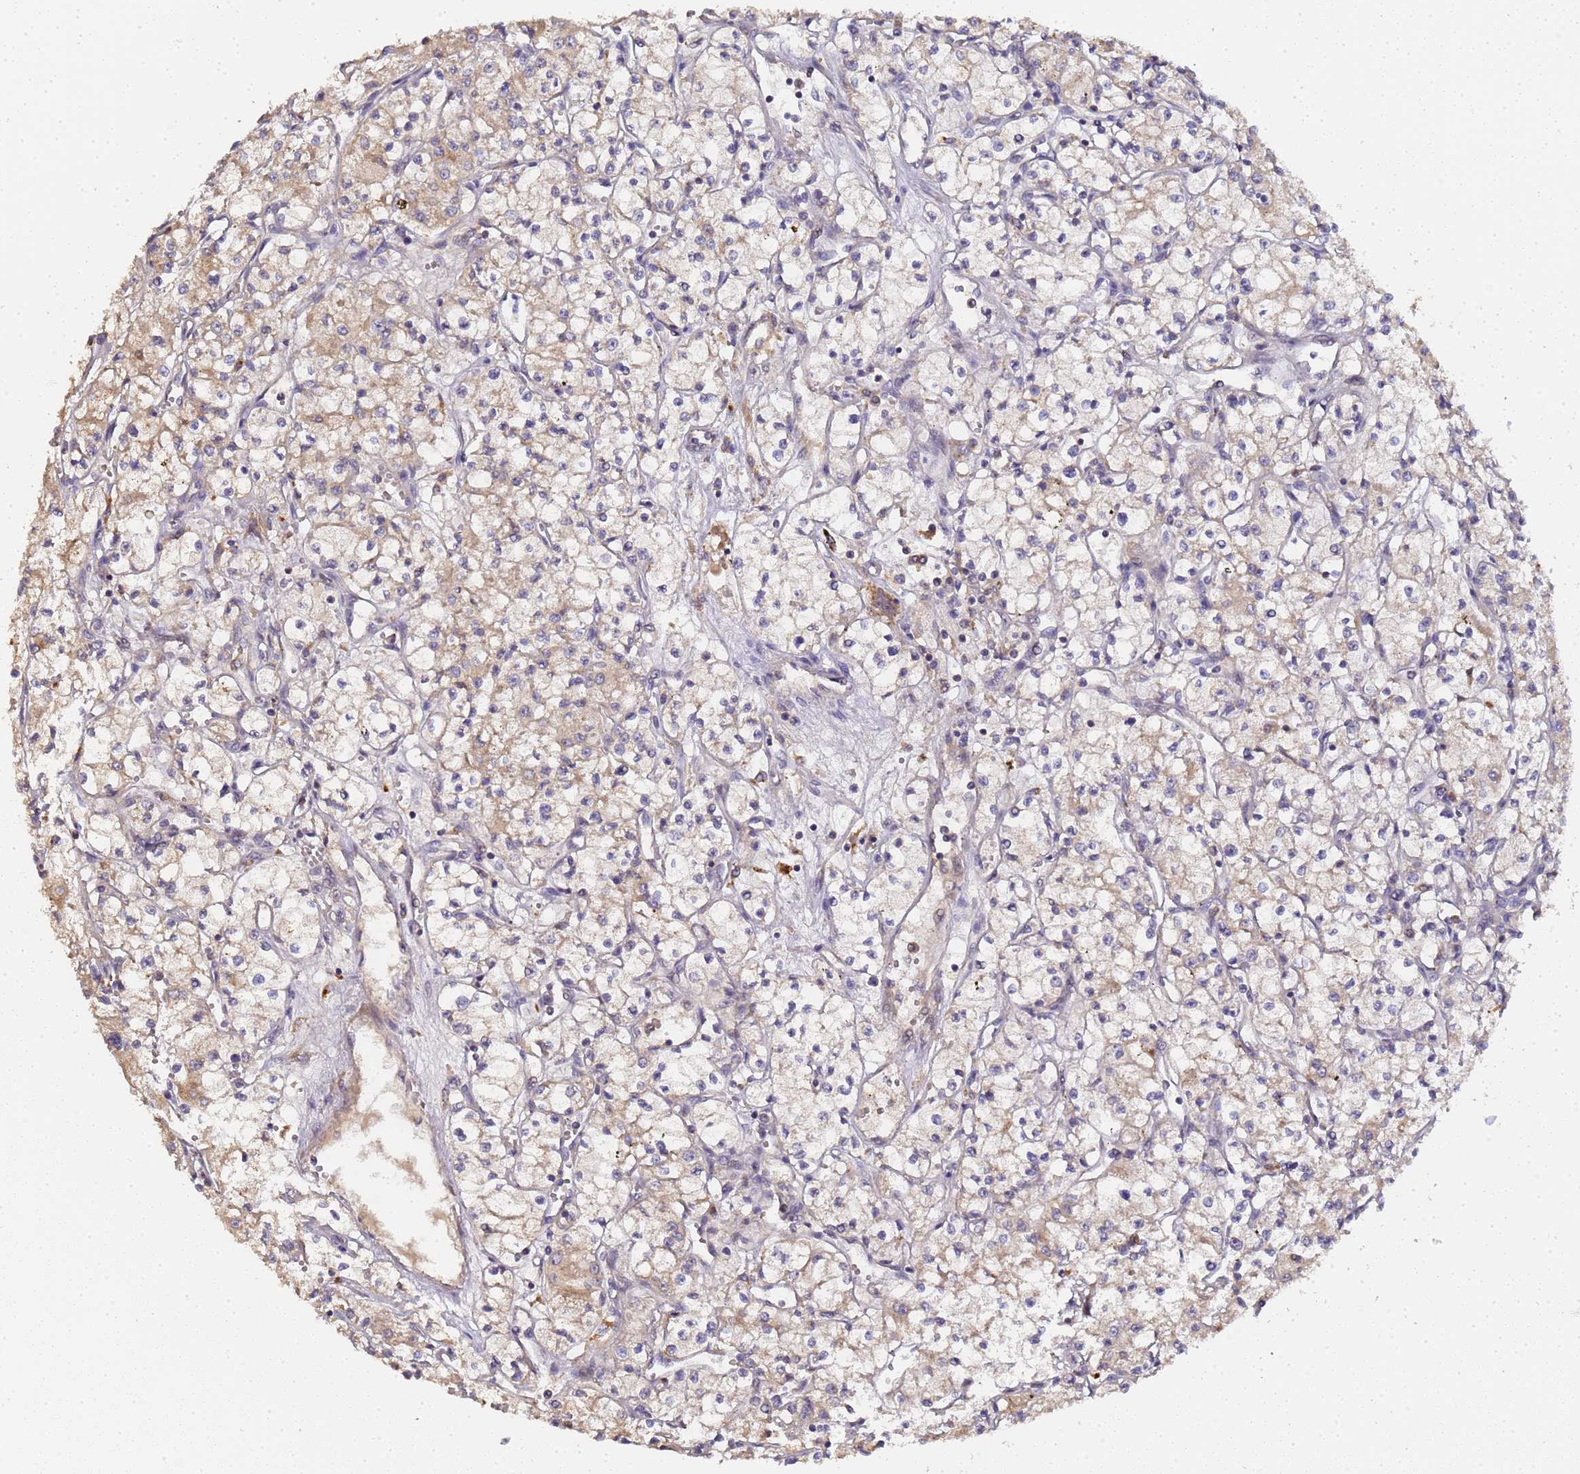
{"staining": {"intensity": "weak", "quantity": "<25%", "location": "cytoplasmic/membranous"}, "tissue": "renal cancer", "cell_type": "Tumor cells", "image_type": "cancer", "snomed": [{"axis": "morphology", "description": "Adenocarcinoma, NOS"}, {"axis": "topography", "description": "Kidney"}], "caption": "Human renal cancer (adenocarcinoma) stained for a protein using IHC demonstrates no positivity in tumor cells.", "gene": "LGI4", "patient": {"sex": "male", "age": 59}}